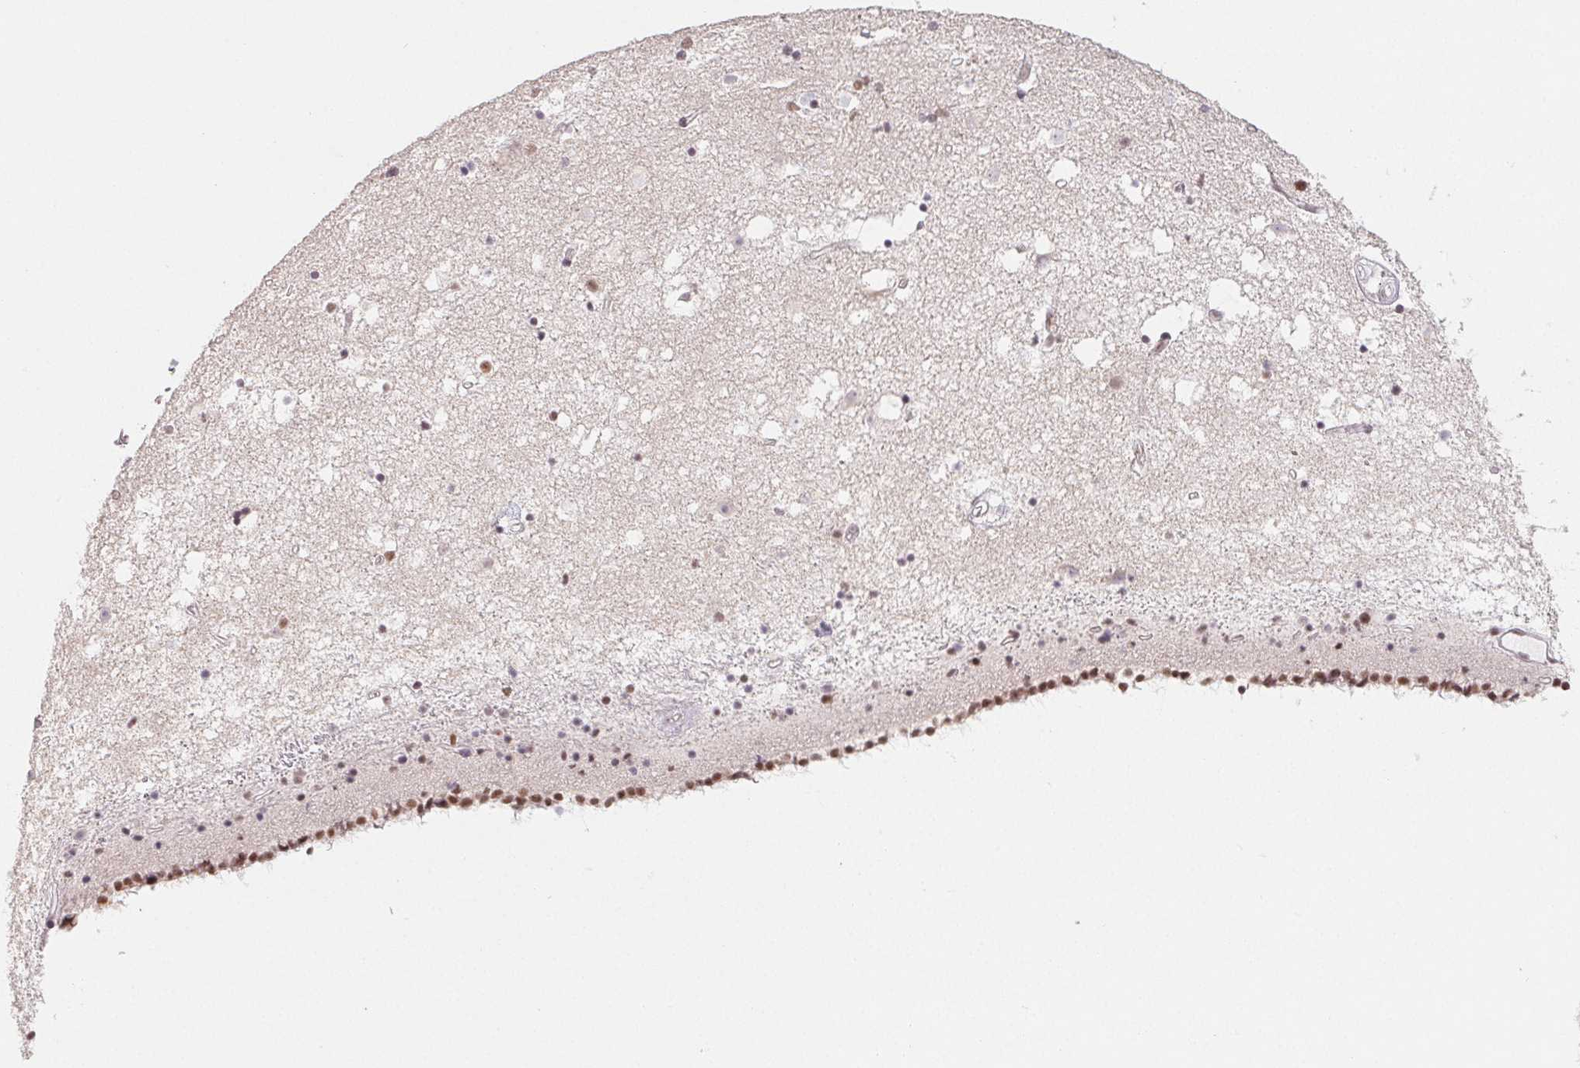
{"staining": {"intensity": "weak", "quantity": "<25%", "location": "nuclear"}, "tissue": "caudate", "cell_type": "Glial cells", "image_type": "normal", "snomed": [{"axis": "morphology", "description": "Normal tissue, NOS"}, {"axis": "topography", "description": "Lateral ventricle wall"}], "caption": "The IHC photomicrograph has no significant expression in glial cells of caudate.", "gene": "NXF3", "patient": {"sex": "female", "age": 71}}